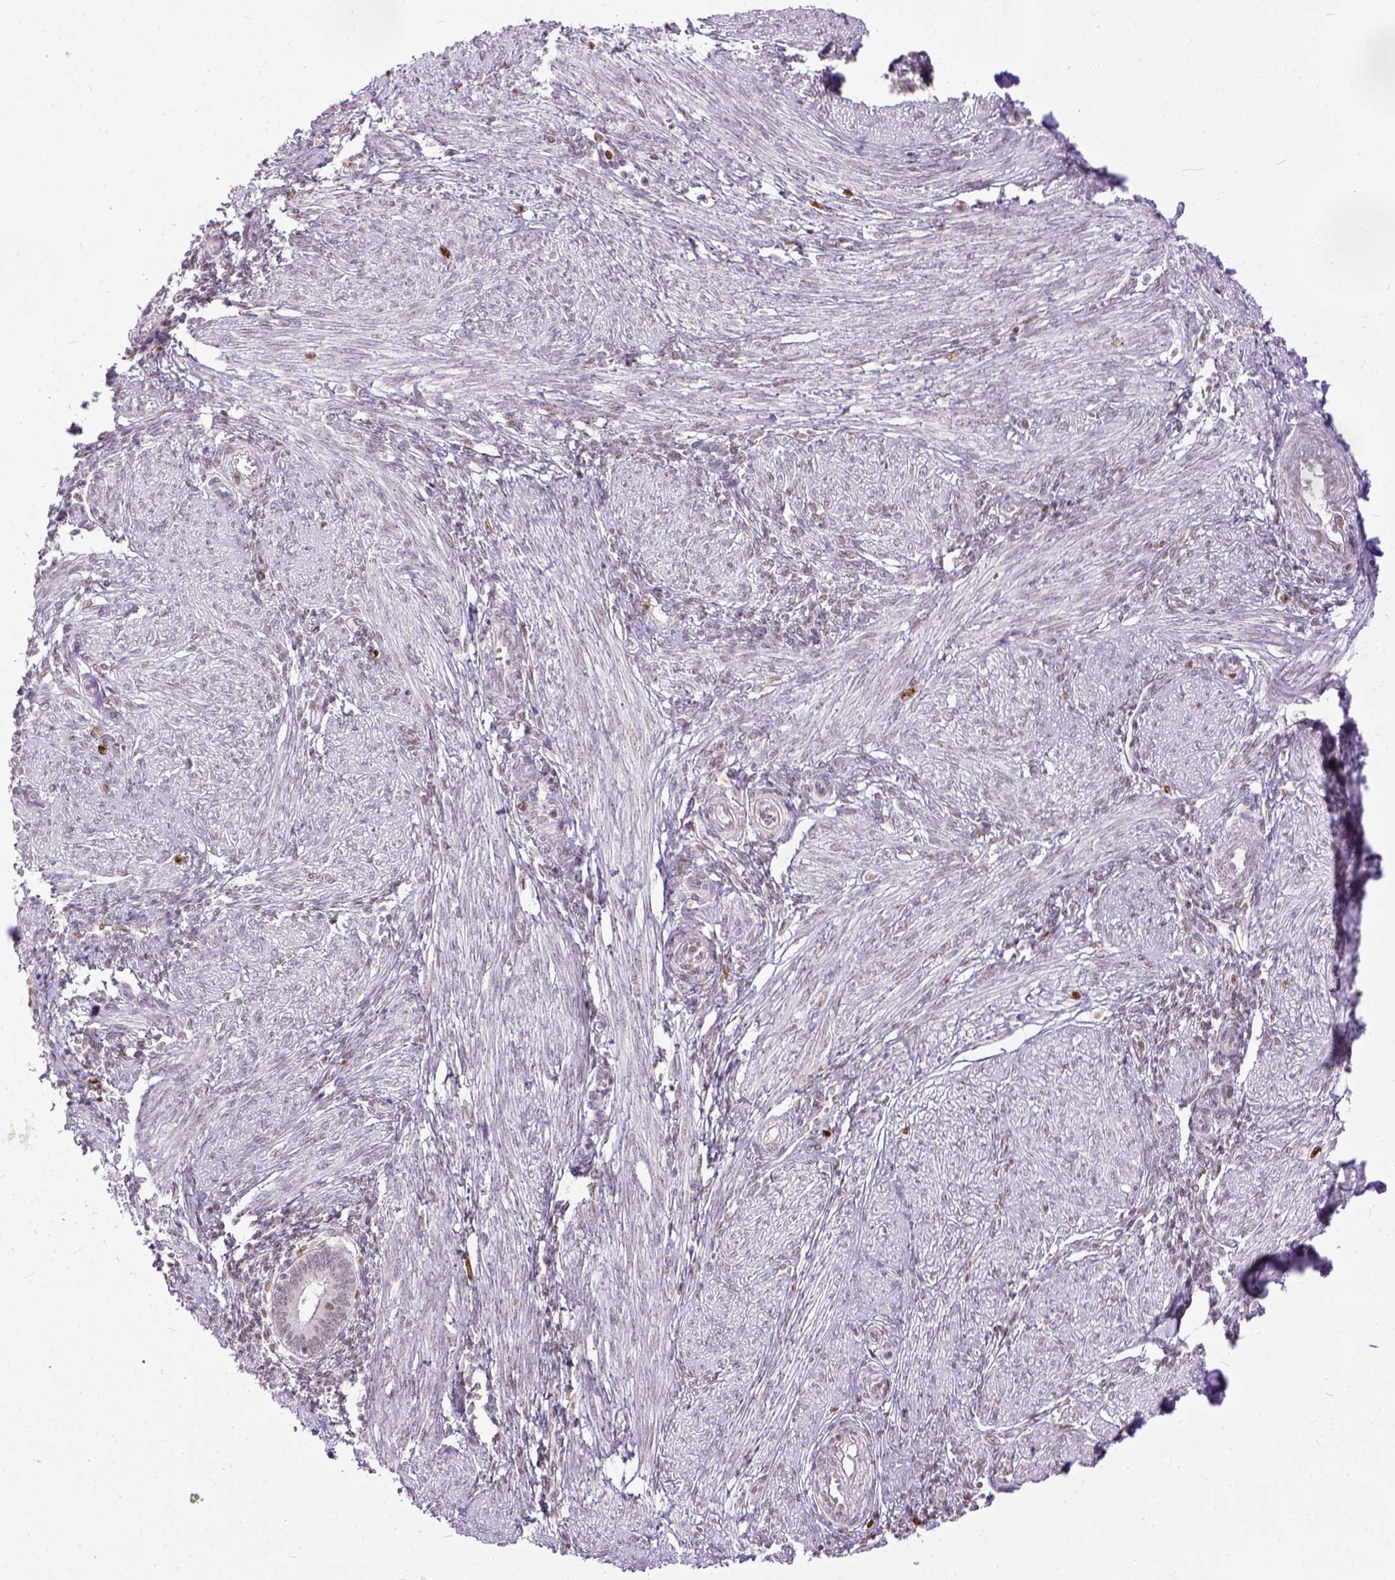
{"staining": {"intensity": "negative", "quantity": "none", "location": "none"}, "tissue": "endometrium", "cell_type": "Cells in endometrial stroma", "image_type": "normal", "snomed": [{"axis": "morphology", "description": "Normal tissue, NOS"}, {"axis": "topography", "description": "Endometrium"}], "caption": "IHC micrograph of unremarkable endometrium: human endometrium stained with DAB displays no significant protein staining in cells in endometrial stroma.", "gene": "ERCC1", "patient": {"sex": "female", "age": 42}}